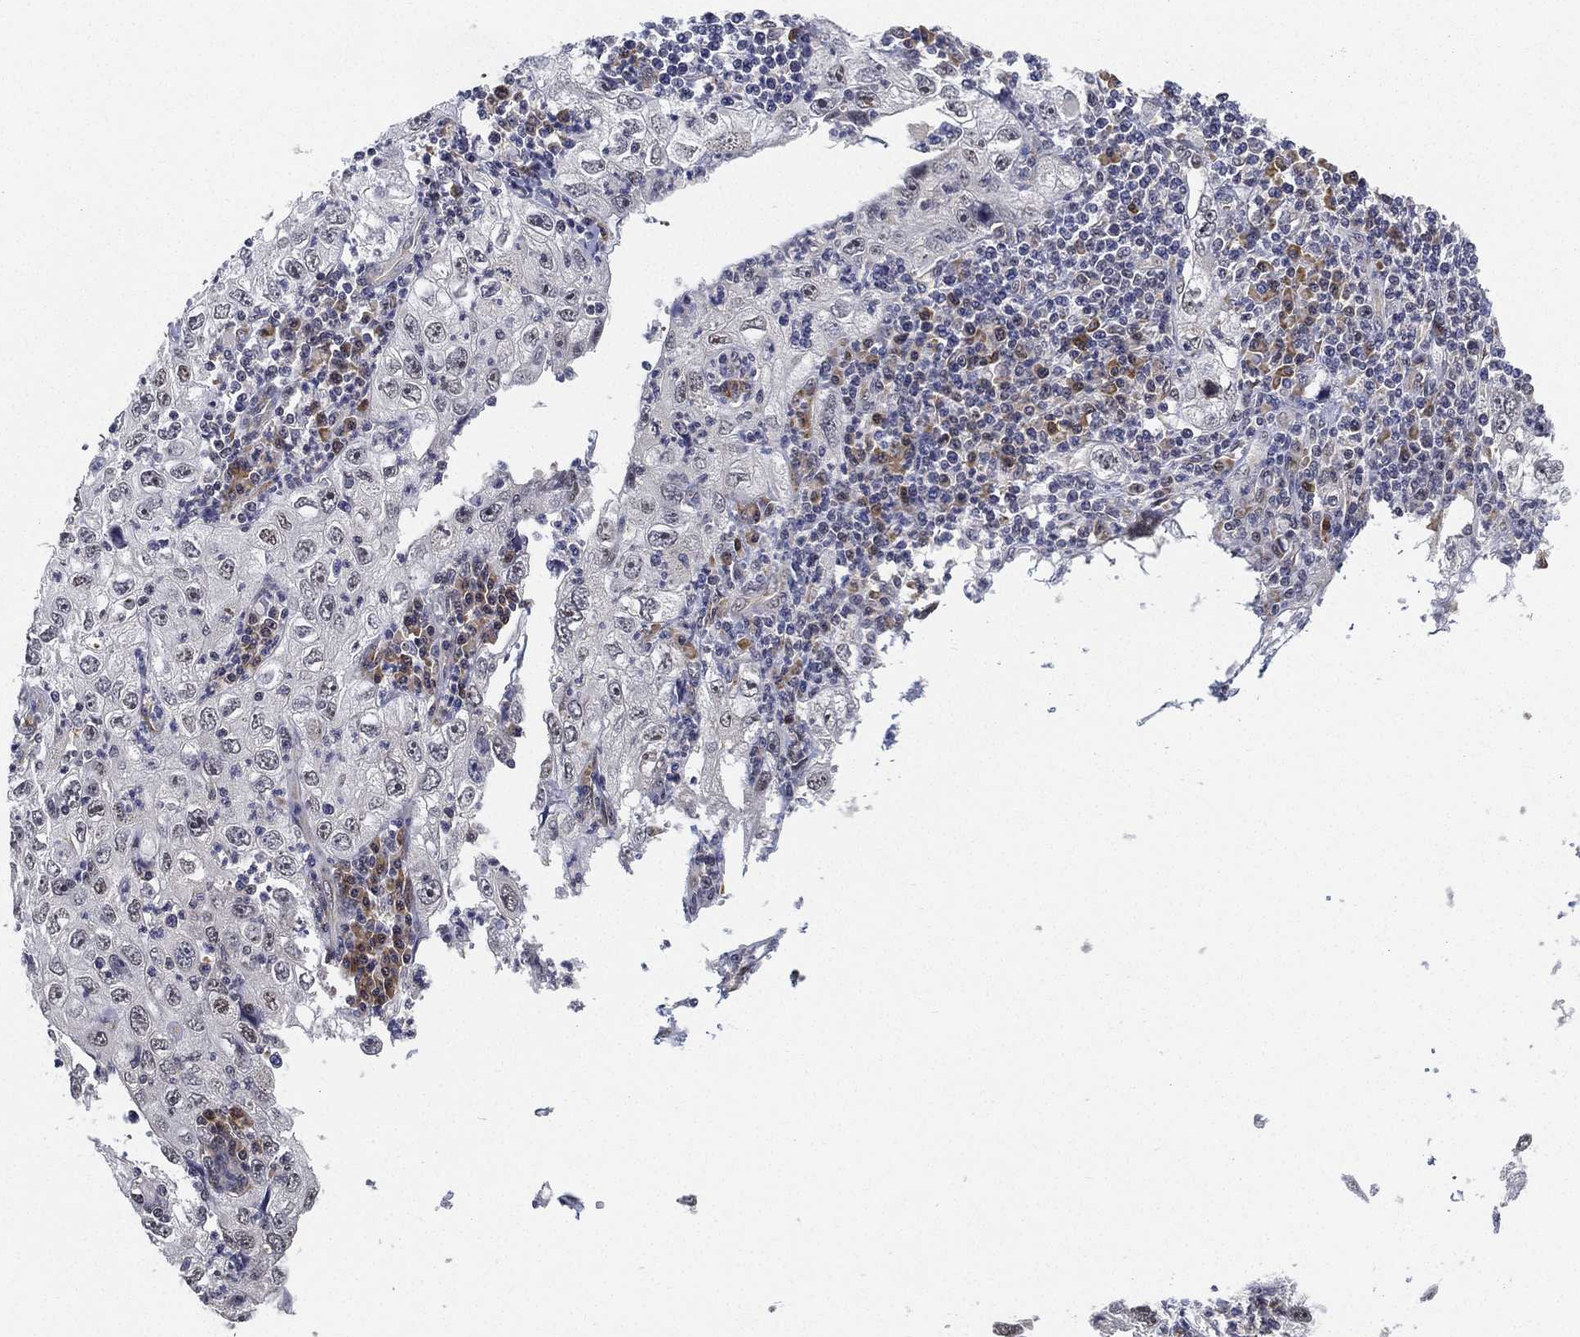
{"staining": {"intensity": "negative", "quantity": "none", "location": "none"}, "tissue": "cervical cancer", "cell_type": "Tumor cells", "image_type": "cancer", "snomed": [{"axis": "morphology", "description": "Squamous cell carcinoma, NOS"}, {"axis": "topography", "description": "Cervix"}], "caption": "Squamous cell carcinoma (cervical) was stained to show a protein in brown. There is no significant staining in tumor cells.", "gene": "PPP1R16B", "patient": {"sex": "female", "age": 24}}